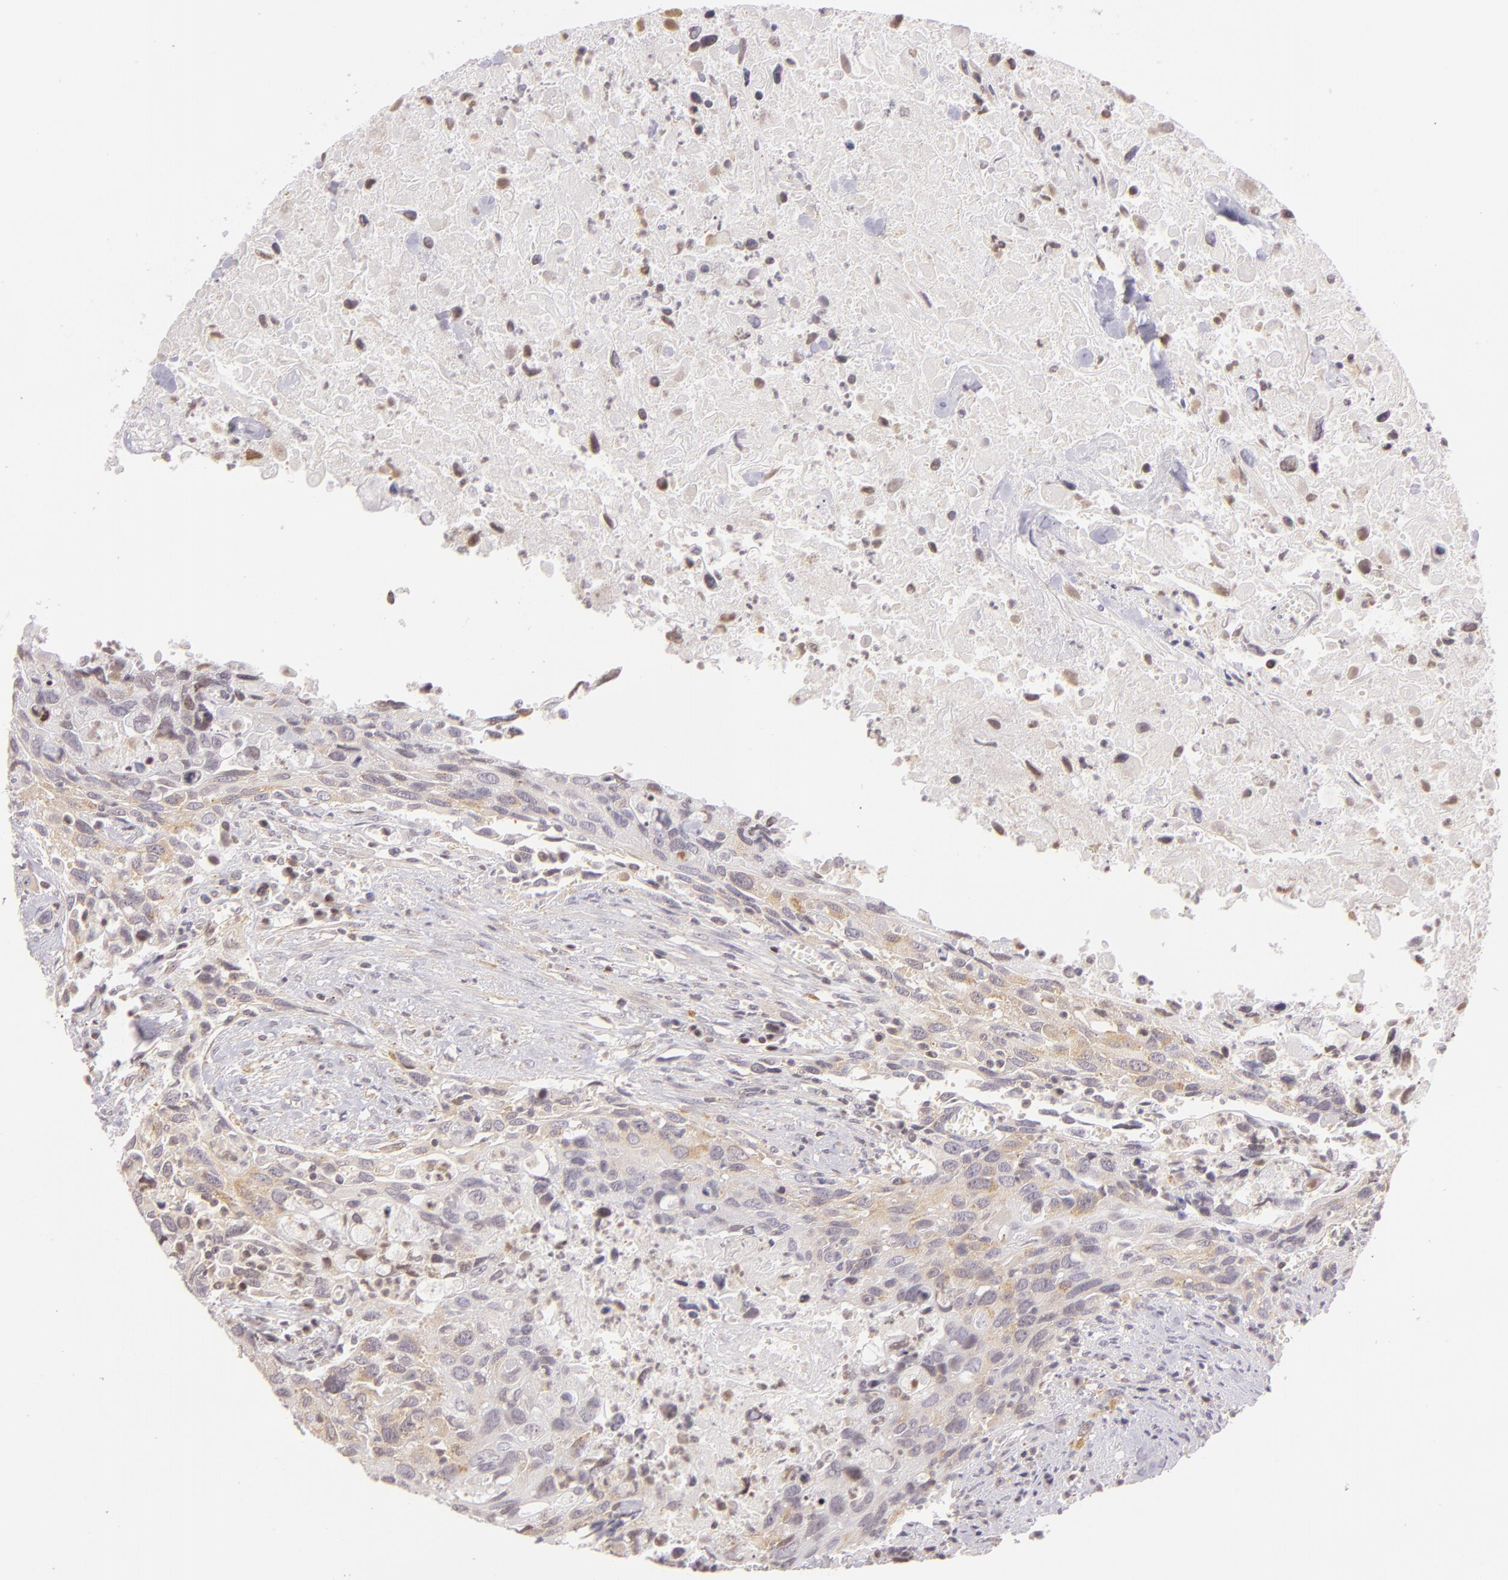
{"staining": {"intensity": "weak", "quantity": "25%-75%", "location": "cytoplasmic/membranous"}, "tissue": "urothelial cancer", "cell_type": "Tumor cells", "image_type": "cancer", "snomed": [{"axis": "morphology", "description": "Urothelial carcinoma, High grade"}, {"axis": "topography", "description": "Urinary bladder"}], "caption": "IHC (DAB) staining of urothelial carcinoma (high-grade) reveals weak cytoplasmic/membranous protein expression in about 25%-75% of tumor cells.", "gene": "IMPDH1", "patient": {"sex": "male", "age": 71}}